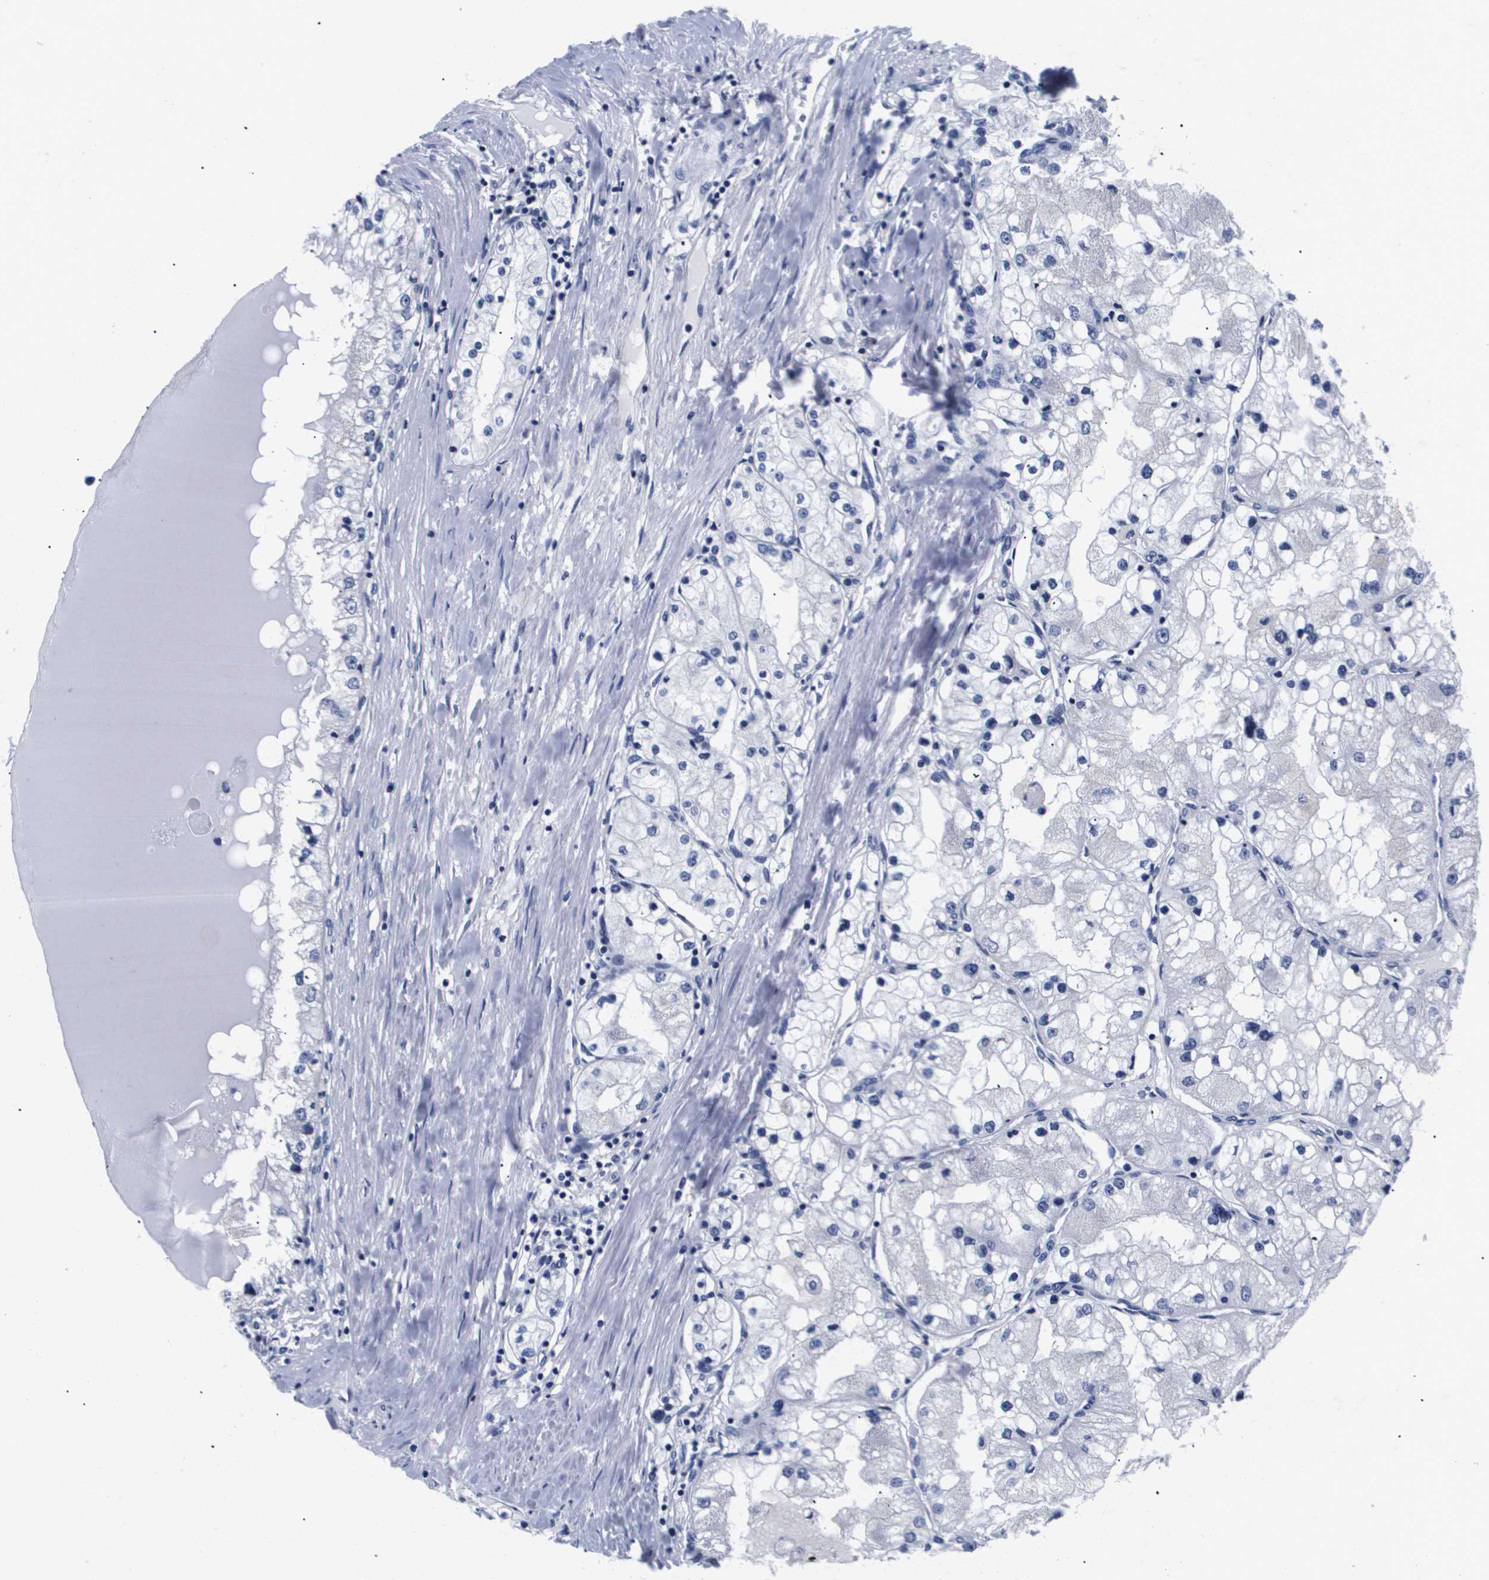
{"staining": {"intensity": "negative", "quantity": "none", "location": "none"}, "tissue": "renal cancer", "cell_type": "Tumor cells", "image_type": "cancer", "snomed": [{"axis": "morphology", "description": "Adenocarcinoma, NOS"}, {"axis": "topography", "description": "Kidney"}], "caption": "Immunohistochemistry of renal cancer (adenocarcinoma) demonstrates no positivity in tumor cells.", "gene": "ATP6V0A4", "patient": {"sex": "male", "age": 68}}